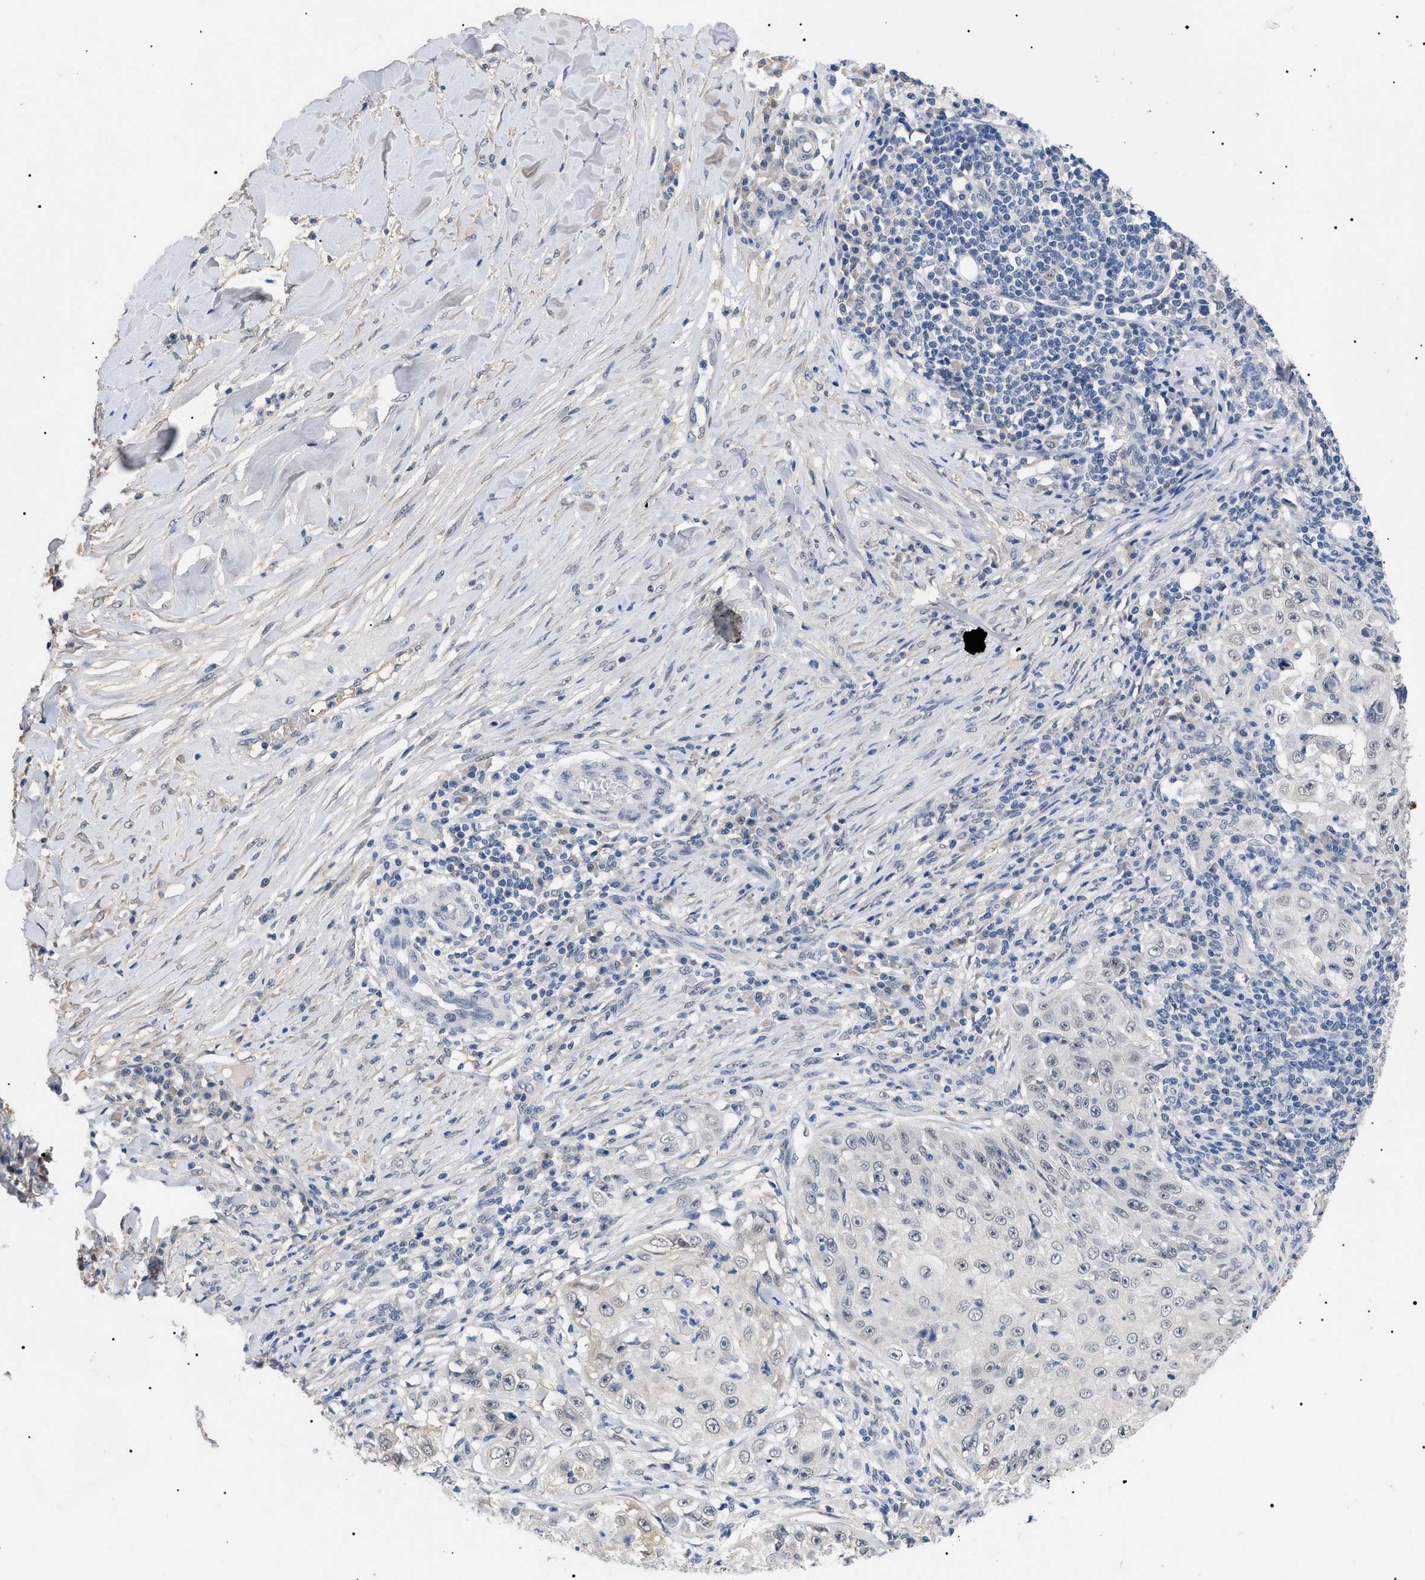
{"staining": {"intensity": "negative", "quantity": "none", "location": "none"}, "tissue": "skin cancer", "cell_type": "Tumor cells", "image_type": "cancer", "snomed": [{"axis": "morphology", "description": "Squamous cell carcinoma, NOS"}, {"axis": "topography", "description": "Skin"}], "caption": "IHC of skin cancer (squamous cell carcinoma) exhibits no positivity in tumor cells.", "gene": "PRRT2", "patient": {"sex": "male", "age": 86}}